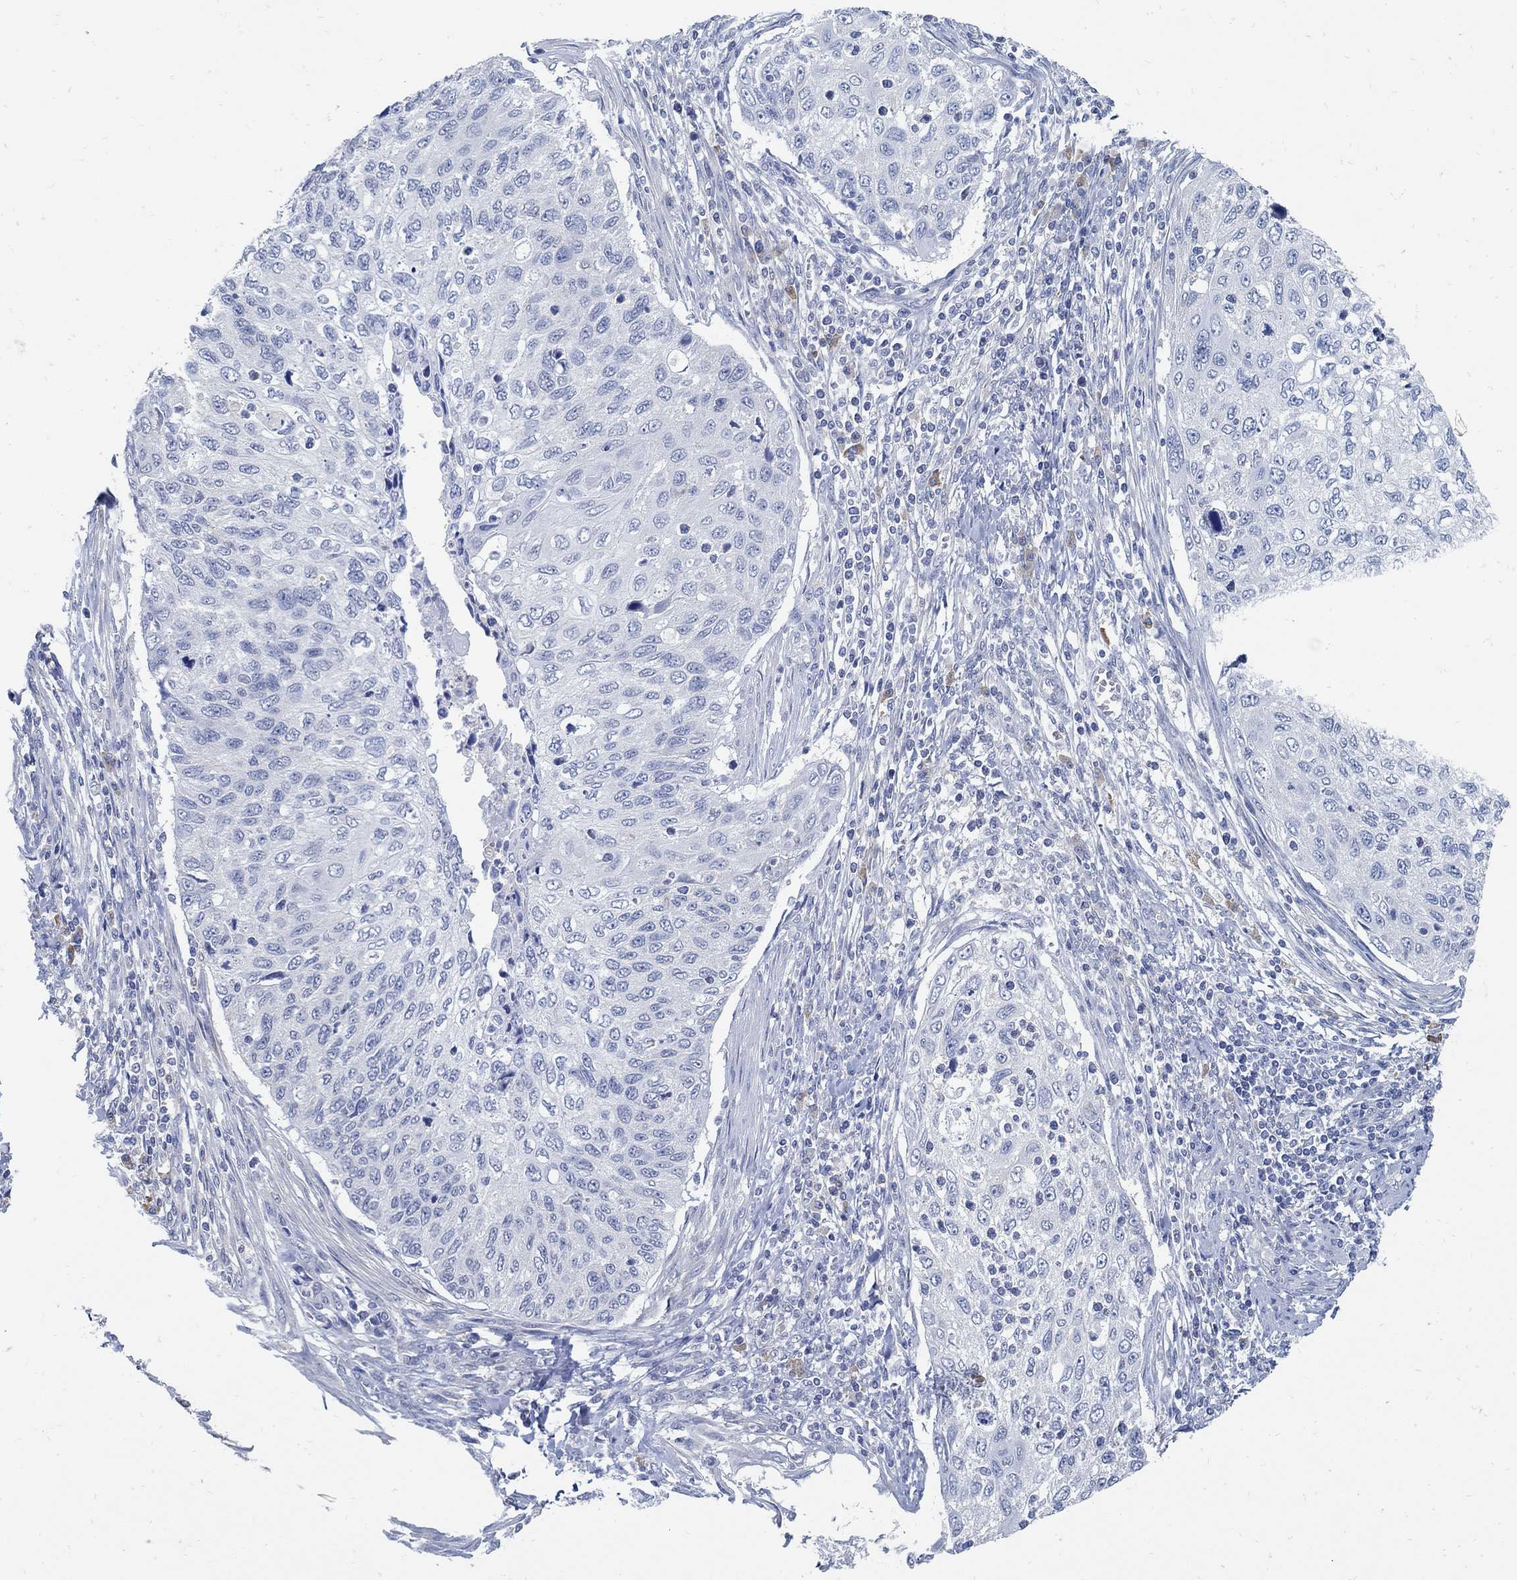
{"staining": {"intensity": "negative", "quantity": "none", "location": "none"}, "tissue": "cervical cancer", "cell_type": "Tumor cells", "image_type": "cancer", "snomed": [{"axis": "morphology", "description": "Squamous cell carcinoma, NOS"}, {"axis": "topography", "description": "Cervix"}], "caption": "This is an IHC image of squamous cell carcinoma (cervical). There is no positivity in tumor cells.", "gene": "PCDH11X", "patient": {"sex": "female", "age": 70}}